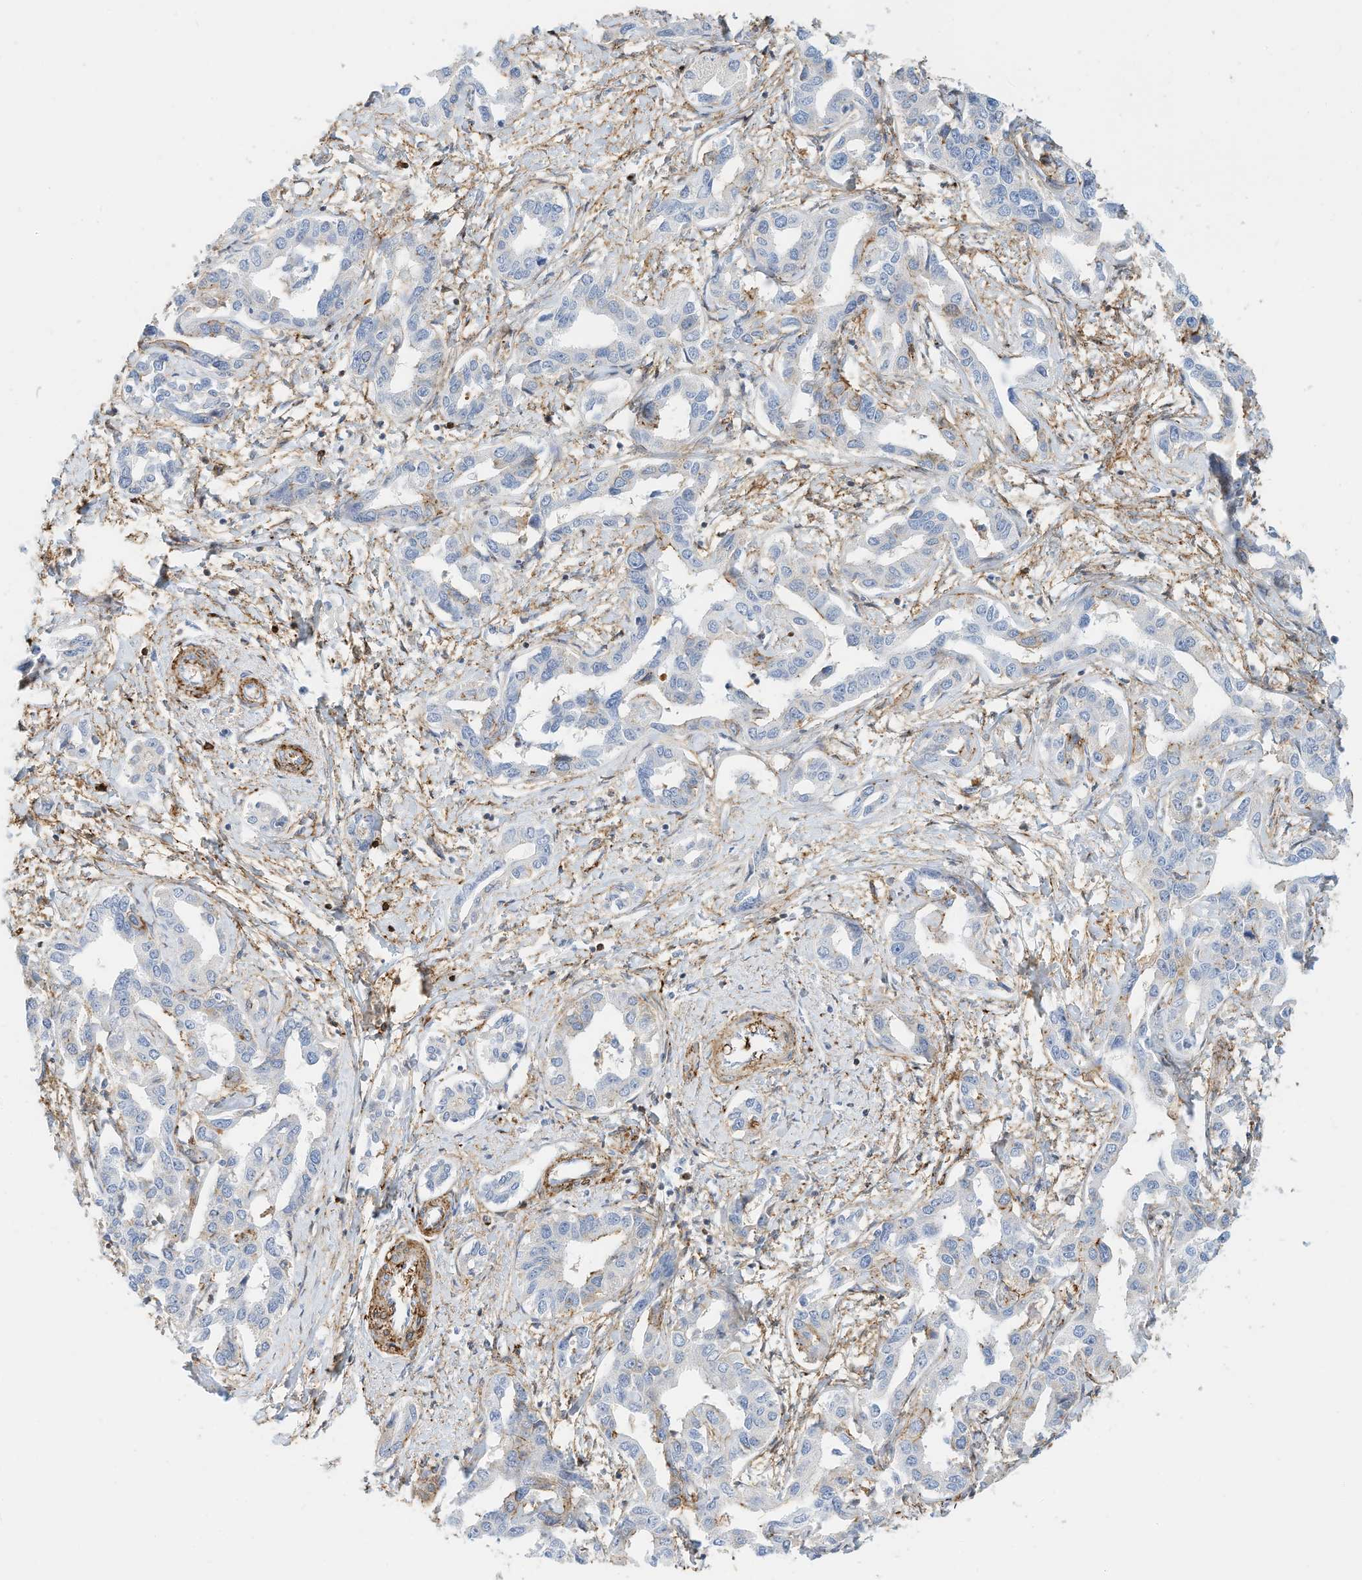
{"staining": {"intensity": "negative", "quantity": "none", "location": "none"}, "tissue": "liver cancer", "cell_type": "Tumor cells", "image_type": "cancer", "snomed": [{"axis": "morphology", "description": "Cholangiocarcinoma"}, {"axis": "topography", "description": "Liver"}], "caption": "IHC of human liver cancer (cholangiocarcinoma) demonstrates no staining in tumor cells. (DAB (3,3'-diaminobenzidine) IHC visualized using brightfield microscopy, high magnification).", "gene": "TXNDC9", "patient": {"sex": "male", "age": 59}}